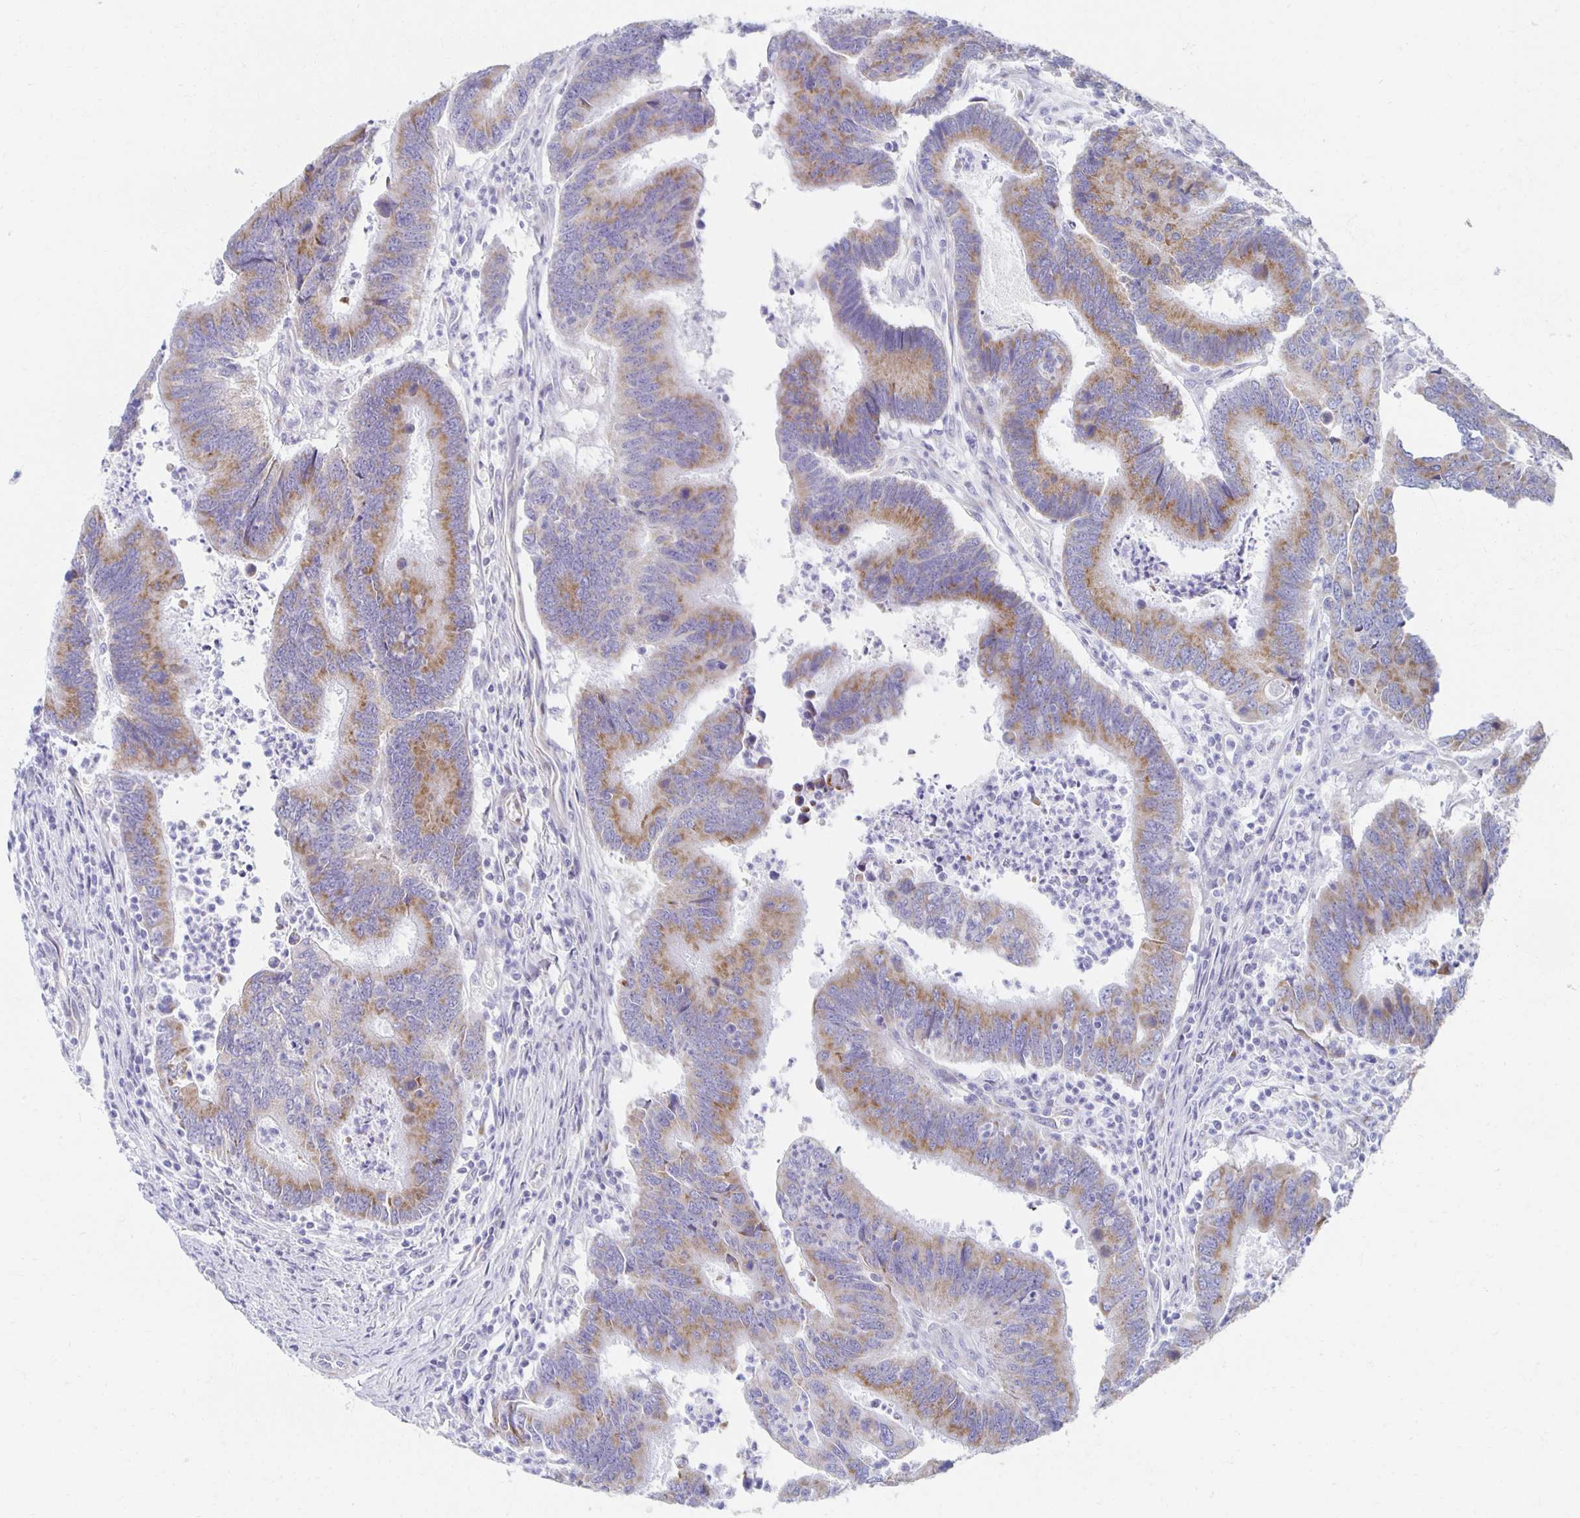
{"staining": {"intensity": "moderate", "quantity": "25%-75%", "location": "cytoplasmic/membranous"}, "tissue": "colorectal cancer", "cell_type": "Tumor cells", "image_type": "cancer", "snomed": [{"axis": "morphology", "description": "Adenocarcinoma, NOS"}, {"axis": "topography", "description": "Colon"}], "caption": "Colorectal adenocarcinoma stained for a protein exhibits moderate cytoplasmic/membranous positivity in tumor cells.", "gene": "TEX44", "patient": {"sex": "female", "age": 67}}